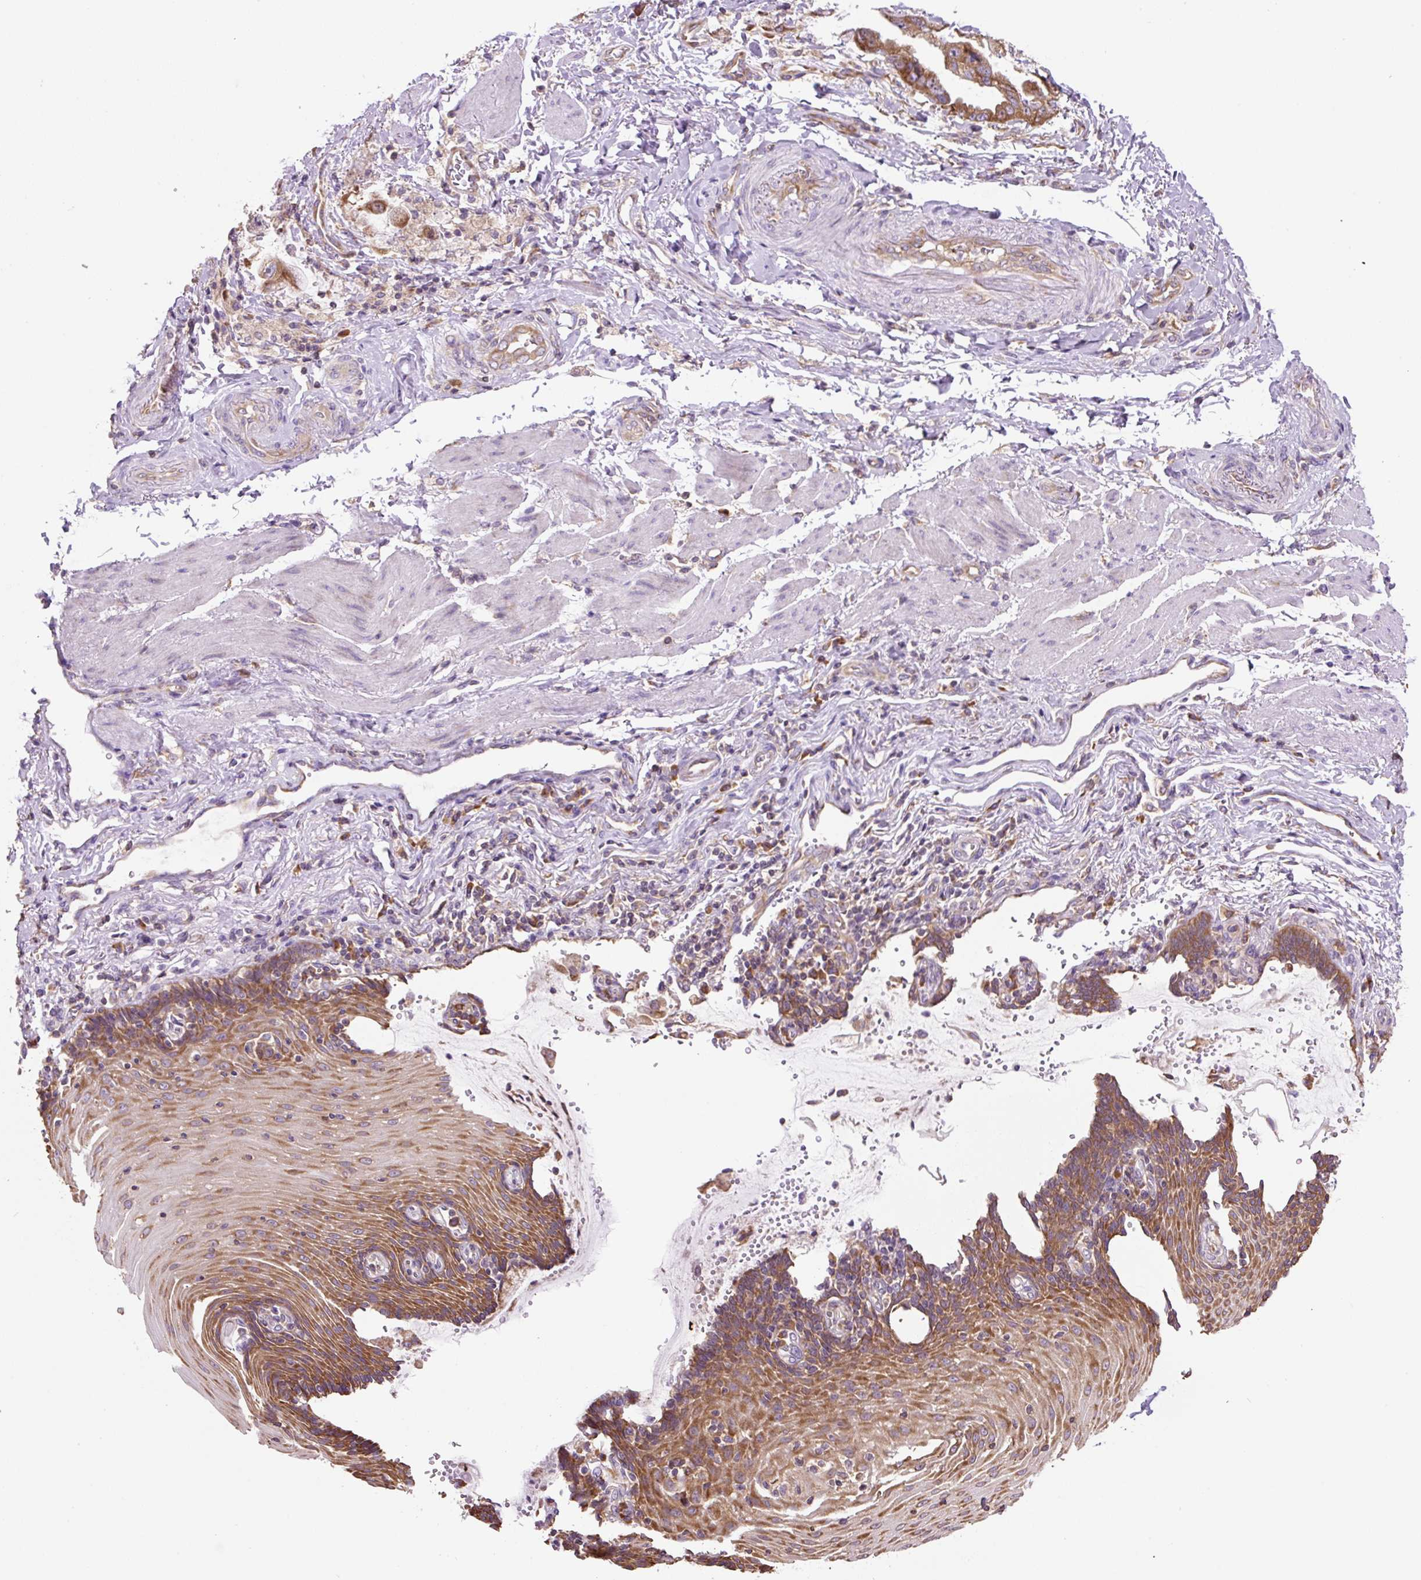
{"staining": {"intensity": "moderate", "quantity": ">75%", "location": "cytoplasmic/membranous"}, "tissue": "stomach cancer", "cell_type": "Tumor cells", "image_type": "cancer", "snomed": [{"axis": "morphology", "description": "Adenocarcinoma, NOS"}, {"axis": "topography", "description": "Stomach"}], "caption": "Human stomach adenocarcinoma stained with a brown dye exhibits moderate cytoplasmic/membranous positive expression in about >75% of tumor cells.", "gene": "RPS23", "patient": {"sex": "male", "age": 62}}